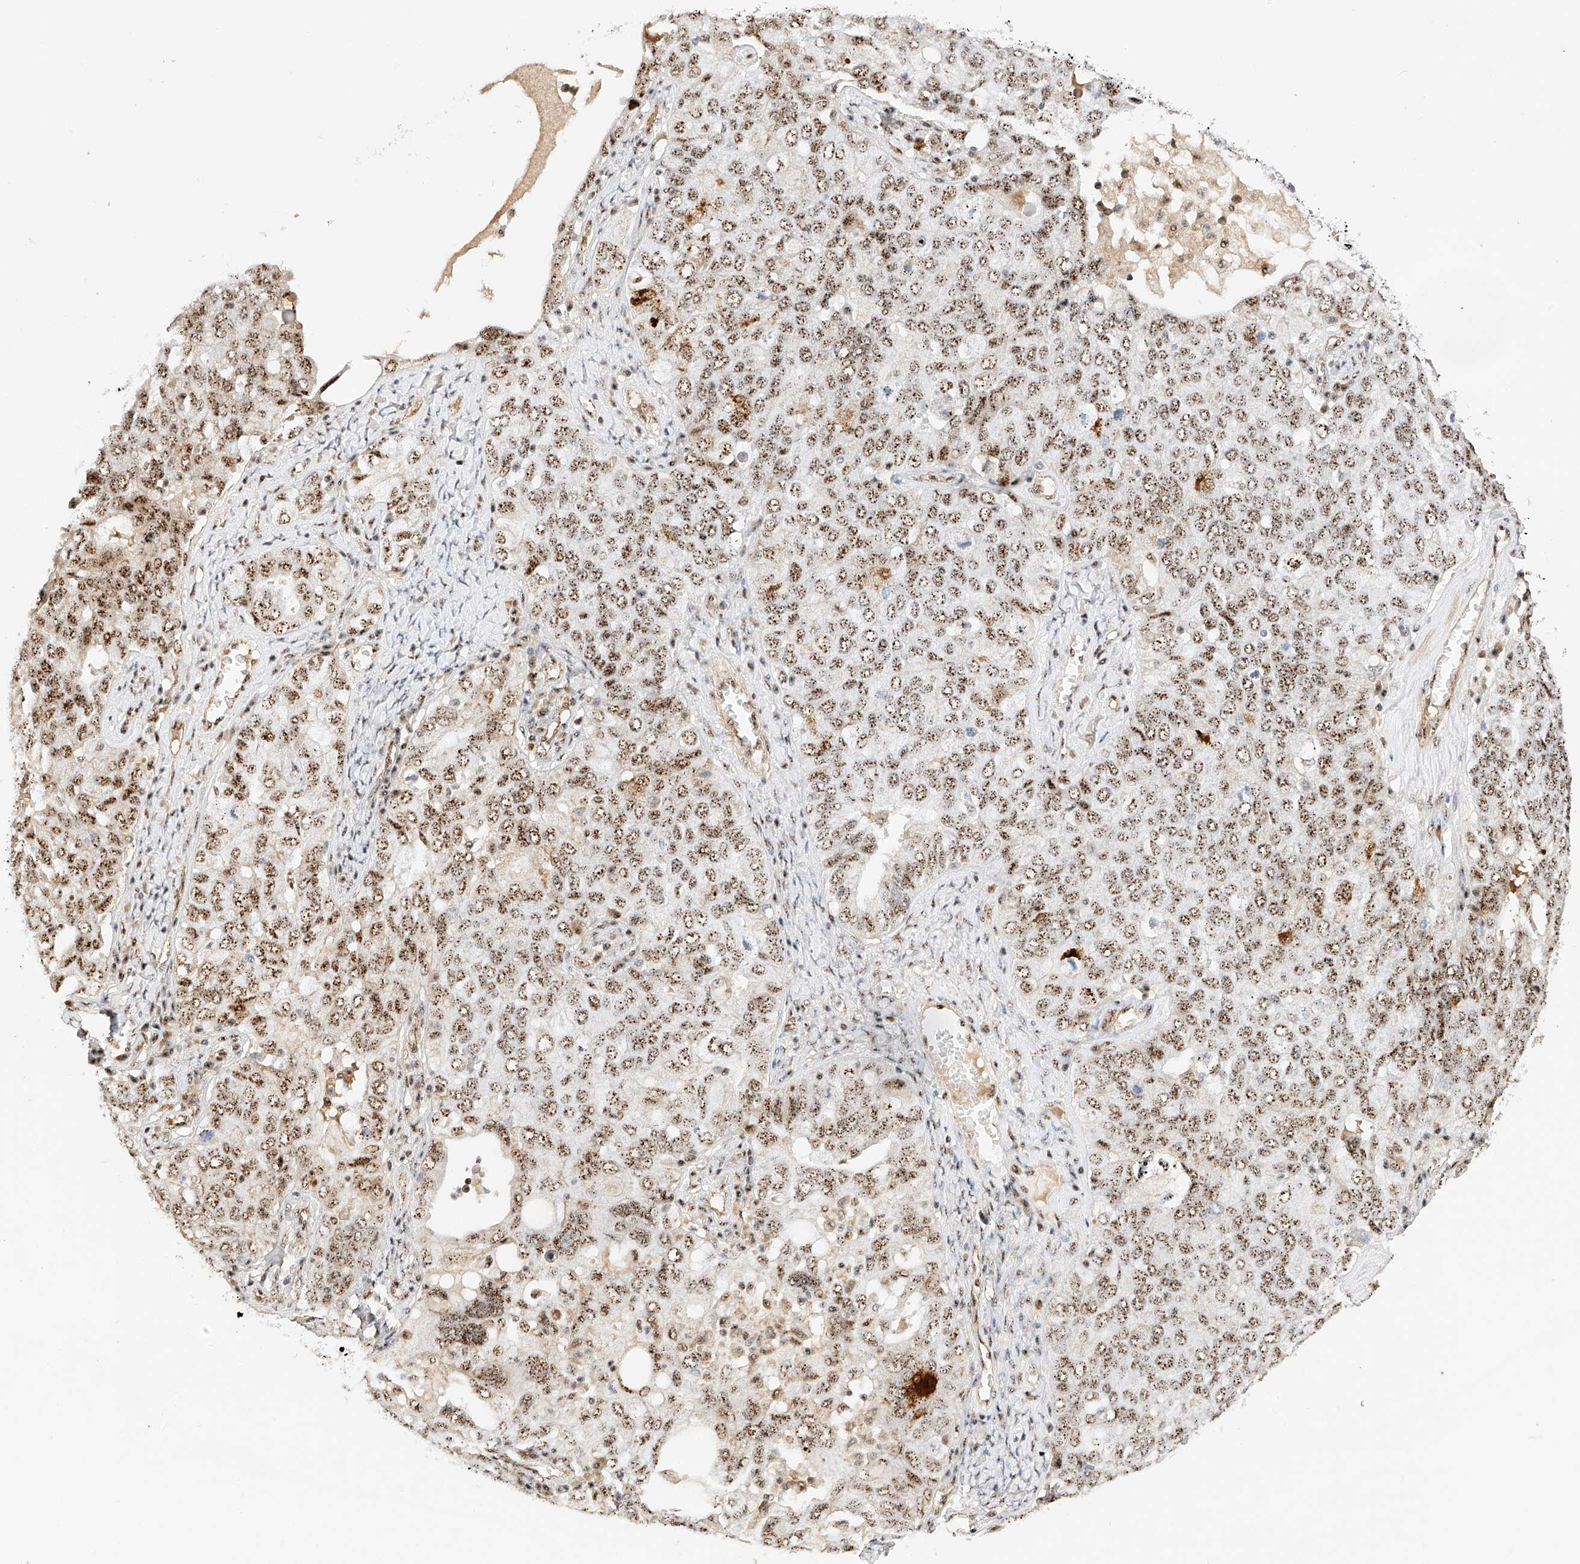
{"staining": {"intensity": "moderate", "quantity": ">75%", "location": "nuclear"}, "tissue": "ovarian cancer", "cell_type": "Tumor cells", "image_type": "cancer", "snomed": [{"axis": "morphology", "description": "Carcinoma, endometroid"}, {"axis": "topography", "description": "Ovary"}], "caption": "Brown immunohistochemical staining in human ovarian endometroid carcinoma shows moderate nuclear expression in approximately >75% of tumor cells.", "gene": "ATXN7L2", "patient": {"sex": "female", "age": 62}}